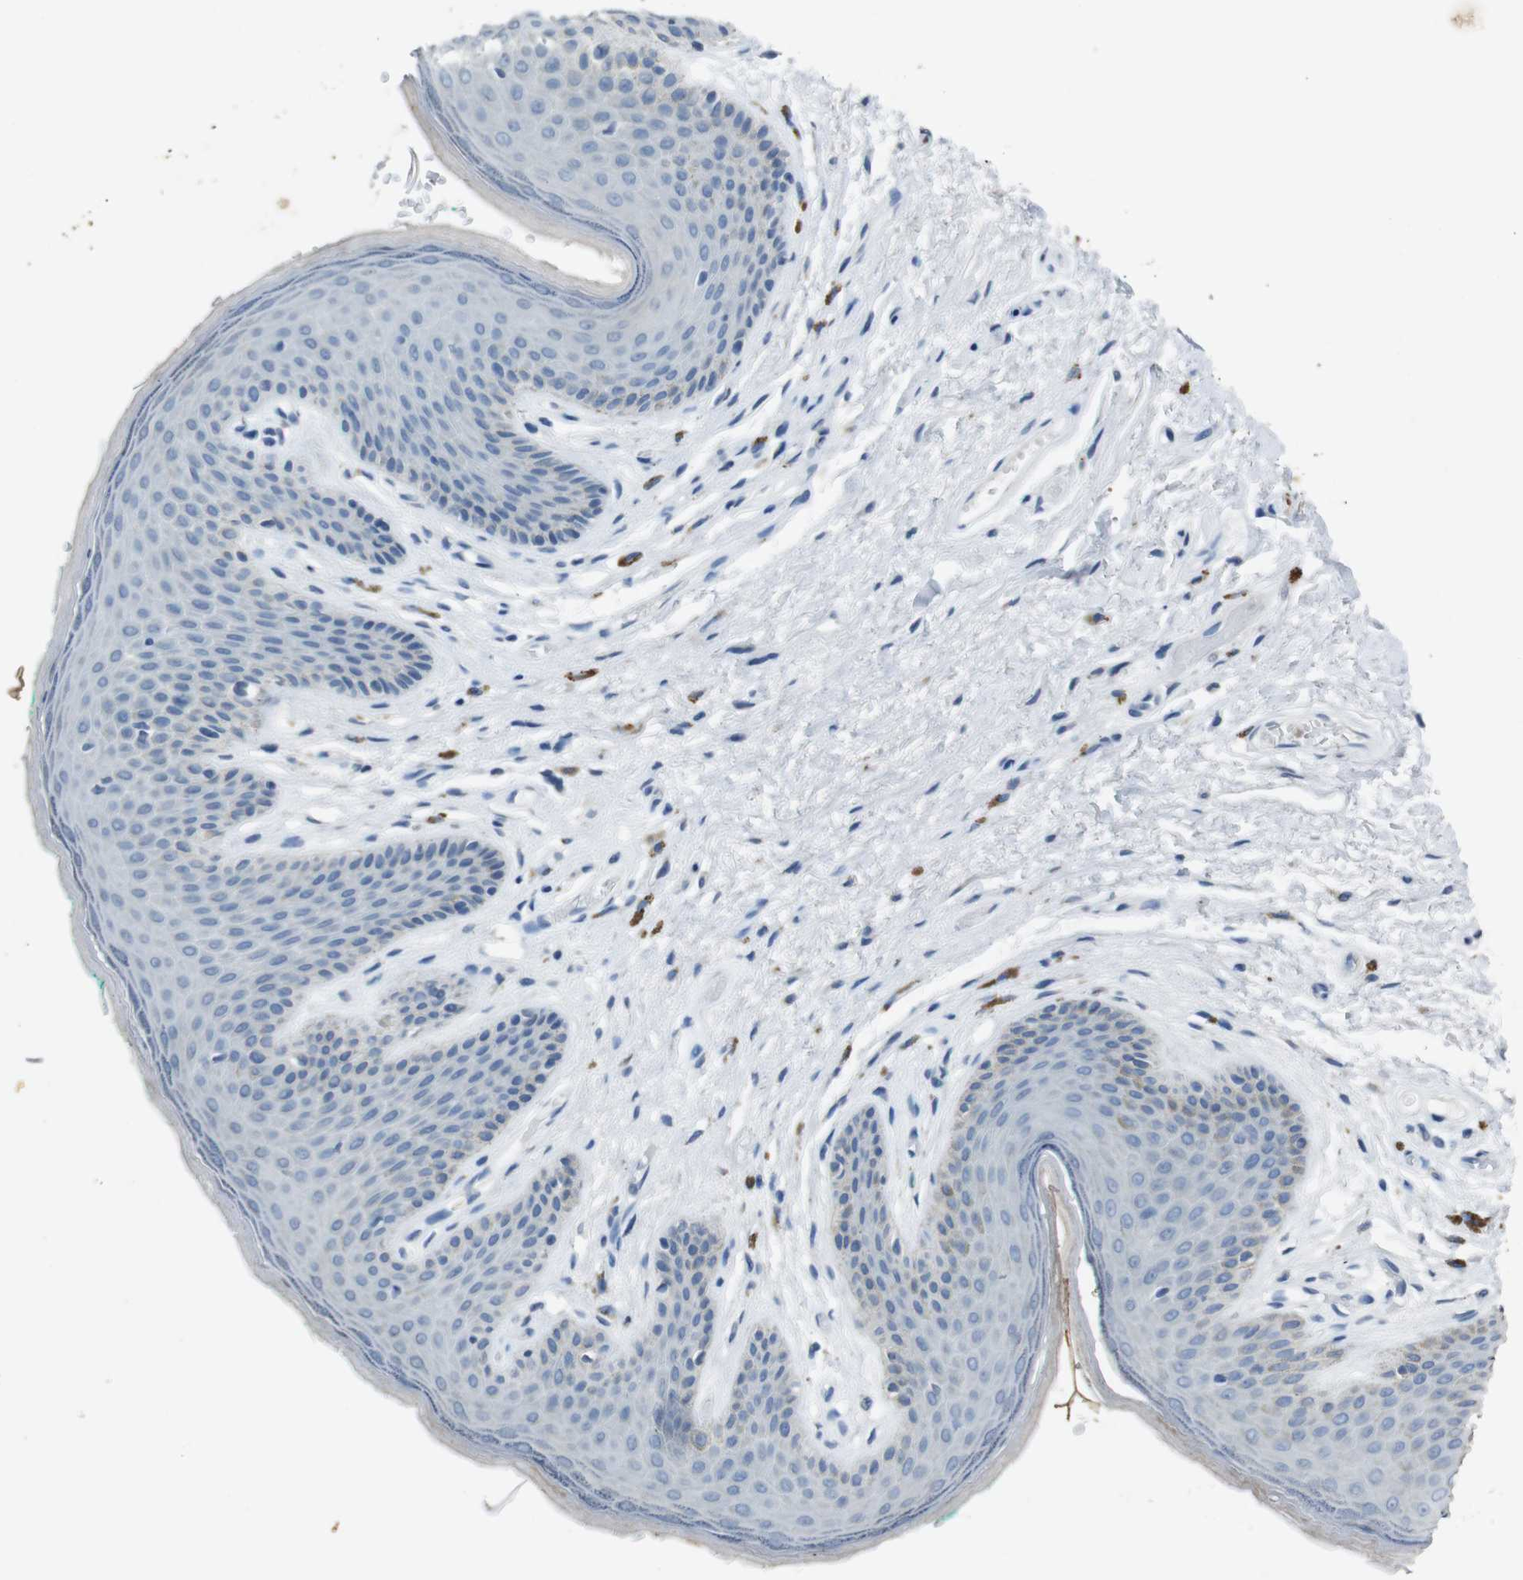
{"staining": {"intensity": "negative", "quantity": "none", "location": "none"}, "tissue": "skin", "cell_type": "Epidermal cells", "image_type": "normal", "snomed": [{"axis": "morphology", "description": "Normal tissue, NOS"}, {"axis": "topography", "description": "Anal"}], "caption": "High magnification brightfield microscopy of unremarkable skin stained with DAB (brown) and counterstained with hematoxylin (blue): epidermal cells show no significant expression. The staining is performed using DAB brown chromogen with nuclei counter-stained in using hematoxylin.", "gene": "STBD1", "patient": {"sex": "male", "age": 74}}